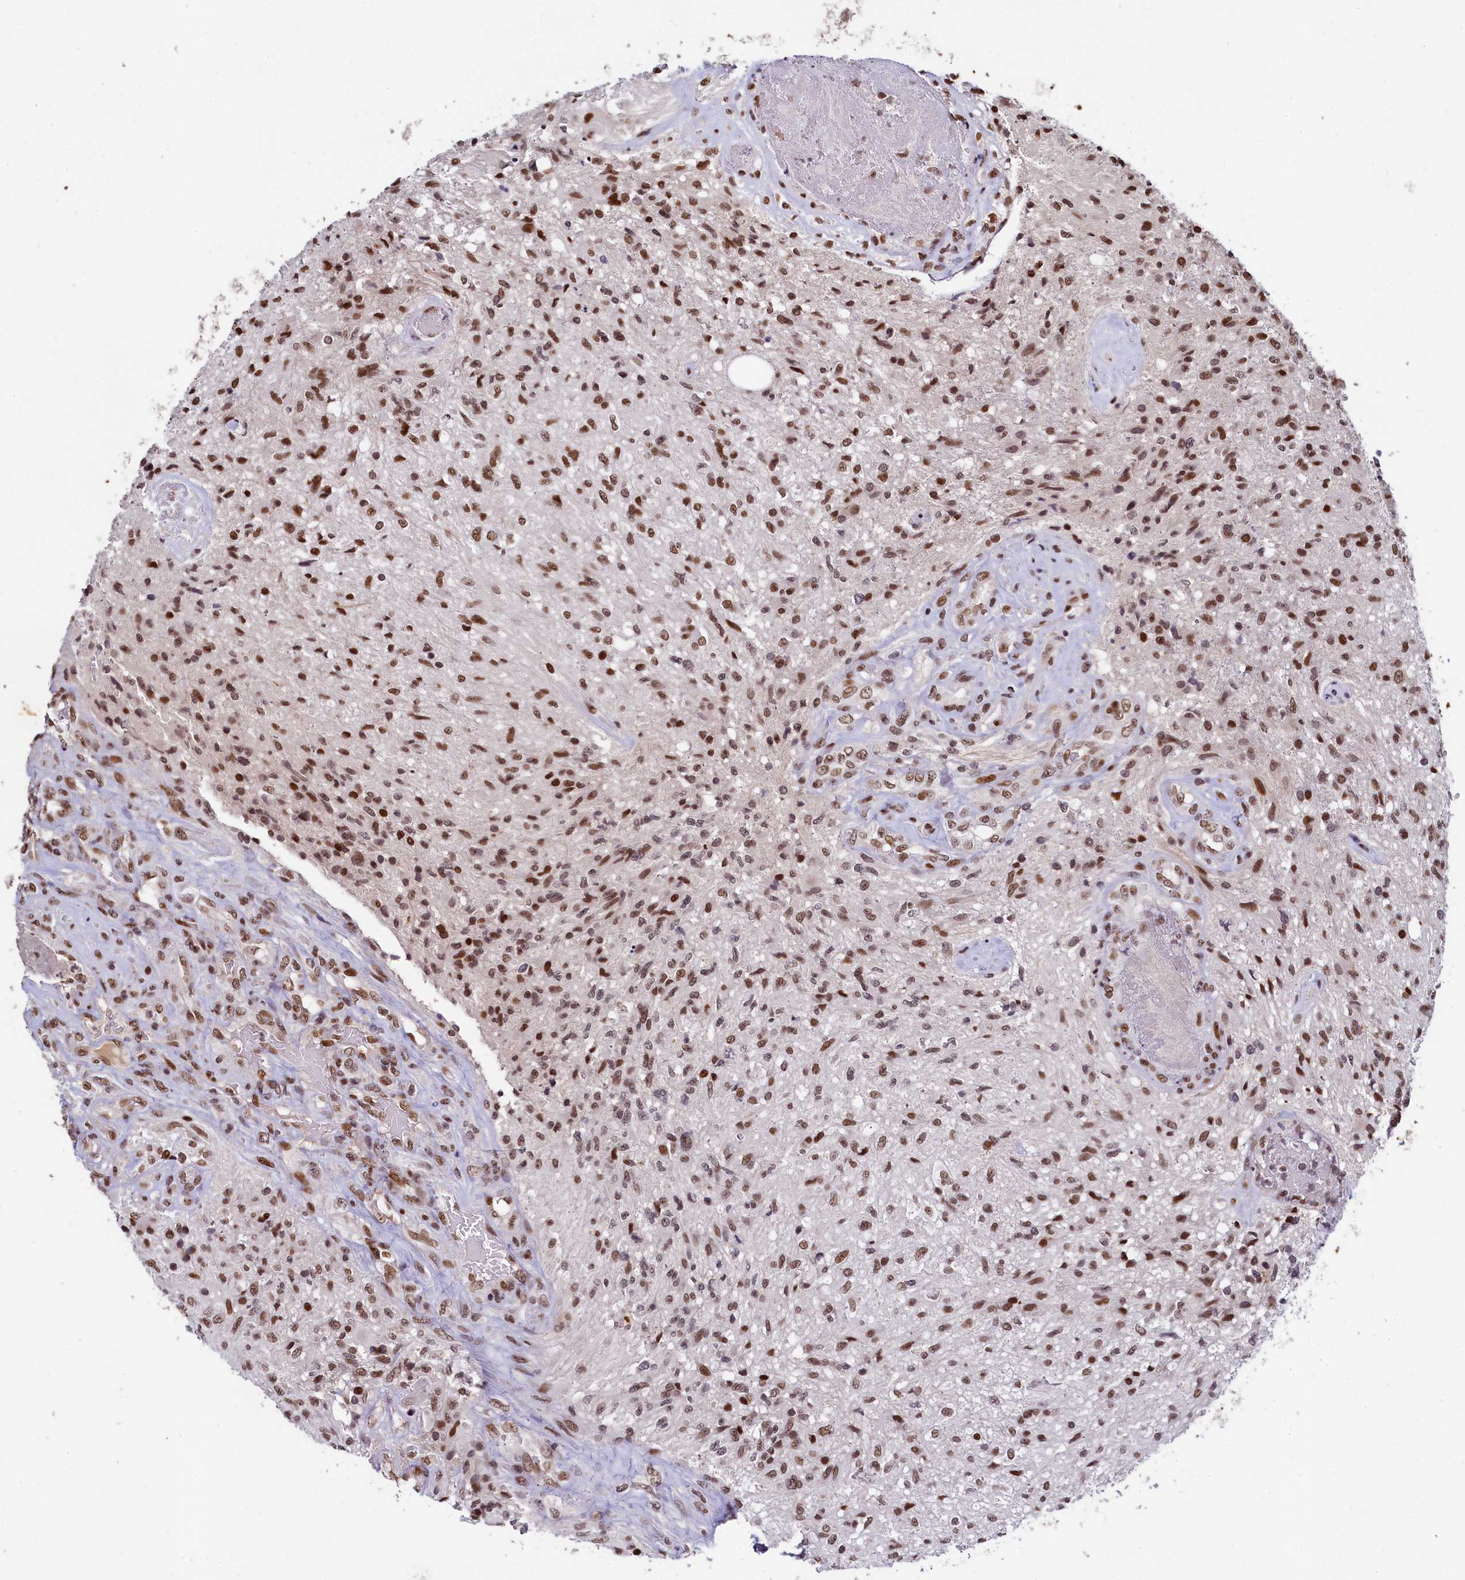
{"staining": {"intensity": "moderate", "quantity": ">75%", "location": "nuclear"}, "tissue": "glioma", "cell_type": "Tumor cells", "image_type": "cancer", "snomed": [{"axis": "morphology", "description": "Glioma, malignant, High grade"}, {"axis": "topography", "description": "Brain"}], "caption": "Protein expression analysis of human glioma reveals moderate nuclear staining in approximately >75% of tumor cells. Using DAB (3,3'-diaminobenzidine) (brown) and hematoxylin (blue) stains, captured at high magnification using brightfield microscopy.", "gene": "FAM217B", "patient": {"sex": "male", "age": 56}}